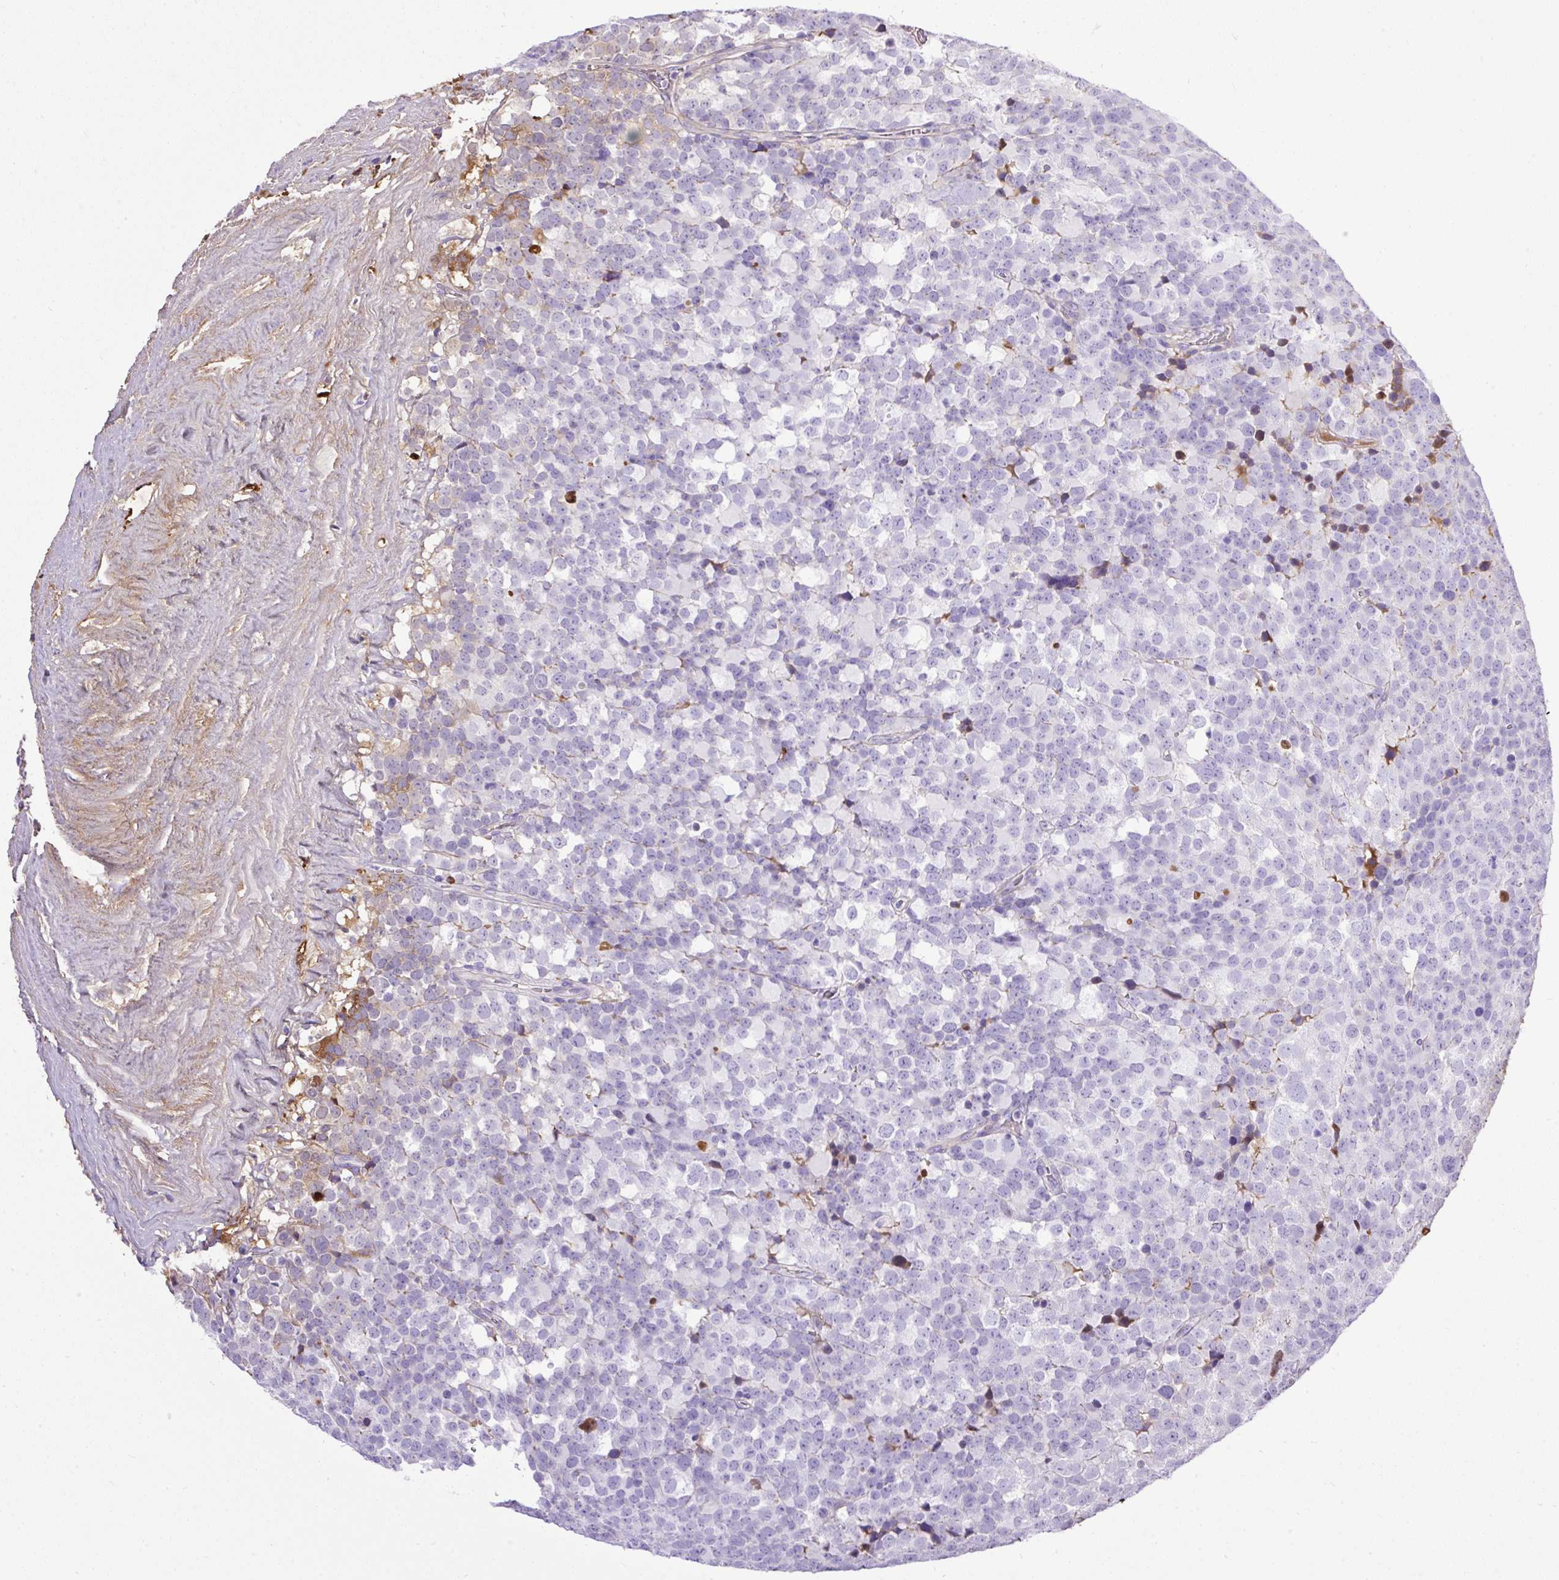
{"staining": {"intensity": "negative", "quantity": "none", "location": "none"}, "tissue": "testis cancer", "cell_type": "Tumor cells", "image_type": "cancer", "snomed": [{"axis": "morphology", "description": "Seminoma, NOS"}, {"axis": "topography", "description": "Testis"}], "caption": "An immunohistochemistry (IHC) image of testis cancer is shown. There is no staining in tumor cells of testis cancer. (IHC, brightfield microscopy, high magnification).", "gene": "CLEC3B", "patient": {"sex": "male", "age": 71}}